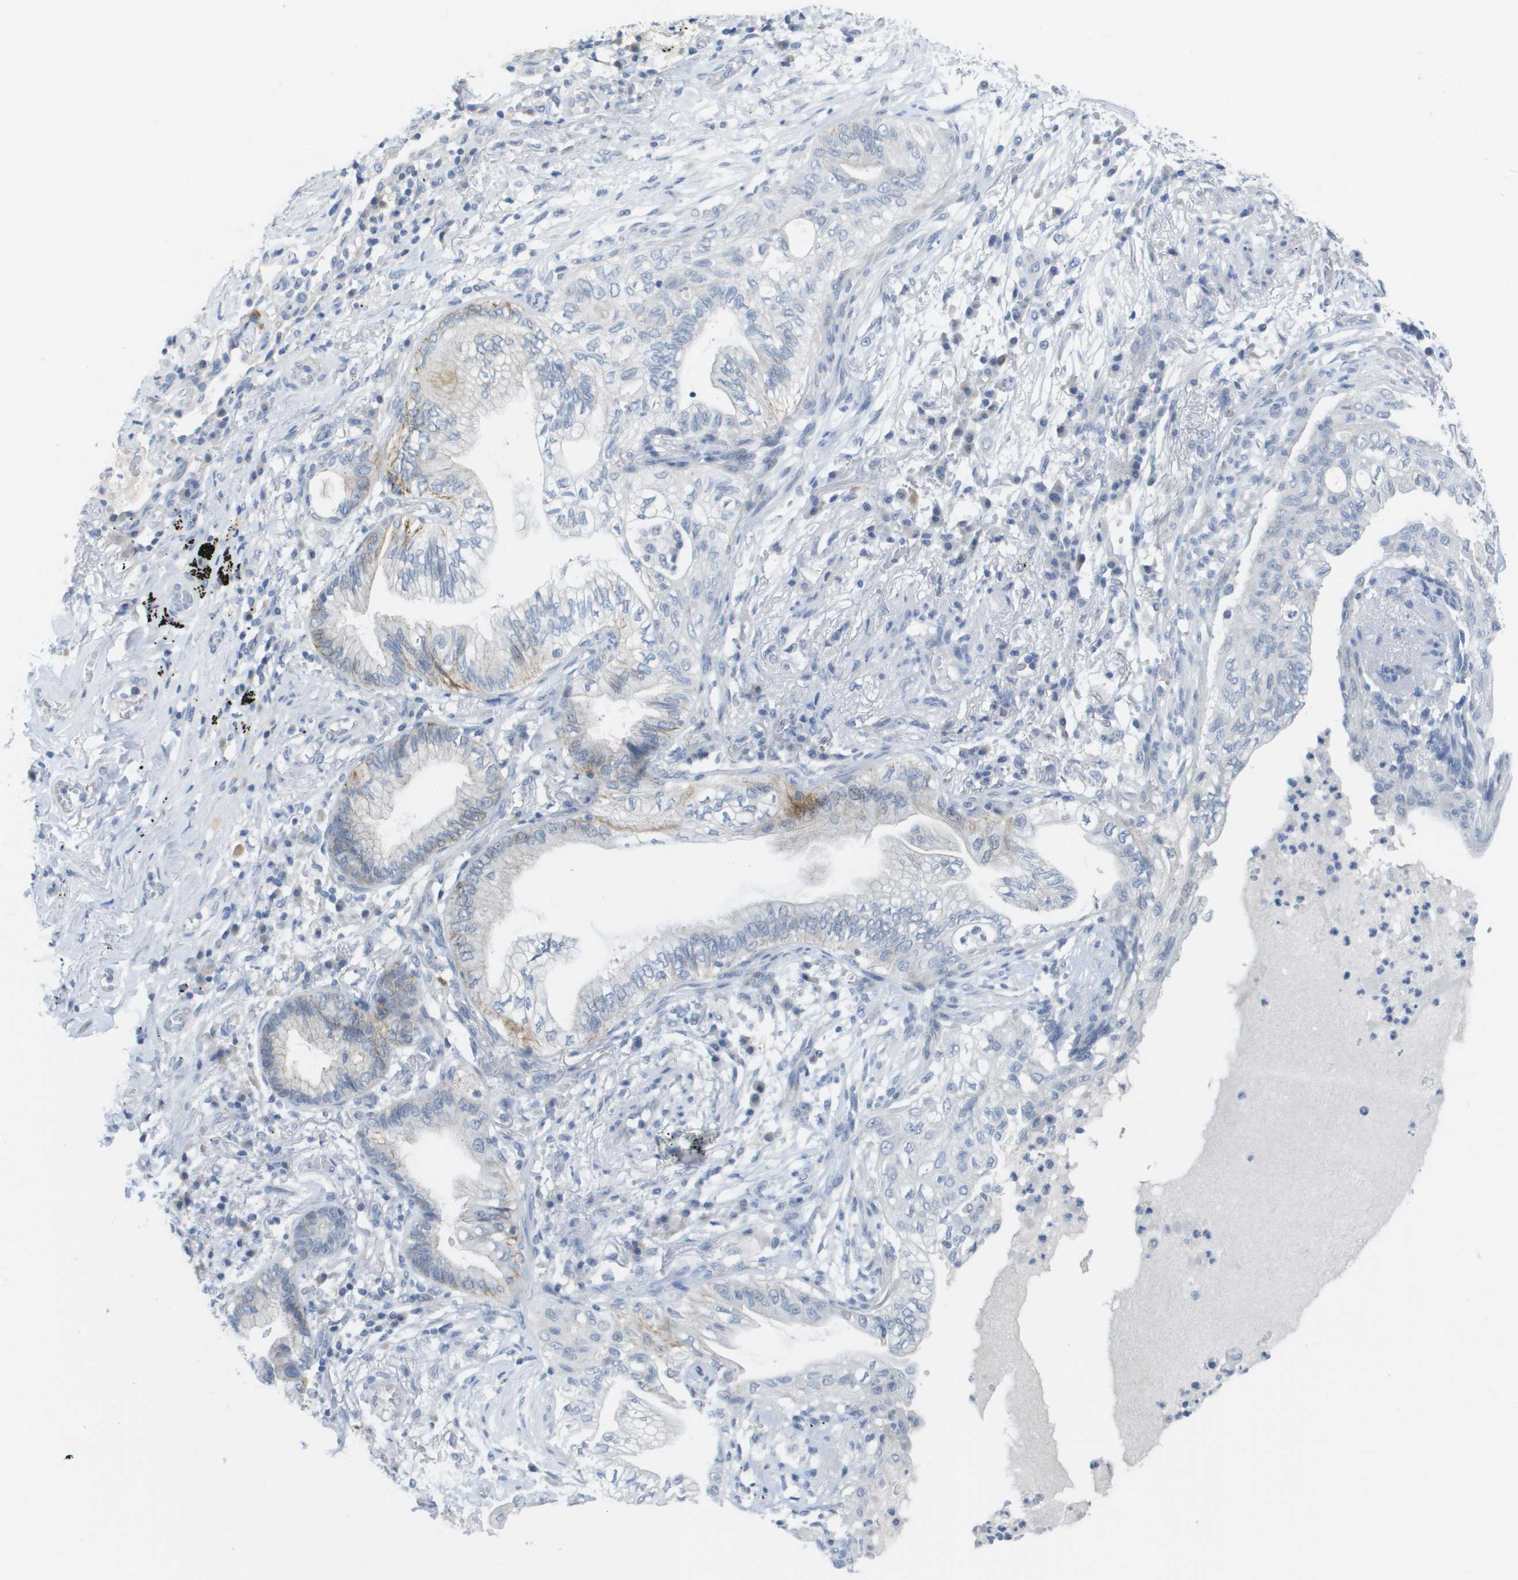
{"staining": {"intensity": "moderate", "quantity": "<25%", "location": "cytoplasmic/membranous"}, "tissue": "lung cancer", "cell_type": "Tumor cells", "image_type": "cancer", "snomed": [{"axis": "morphology", "description": "Normal tissue, NOS"}, {"axis": "morphology", "description": "Adenocarcinoma, NOS"}, {"axis": "topography", "description": "Bronchus"}, {"axis": "topography", "description": "Lung"}], "caption": "Tumor cells display moderate cytoplasmic/membranous staining in approximately <25% of cells in lung cancer.", "gene": "PDE4A", "patient": {"sex": "female", "age": 70}}